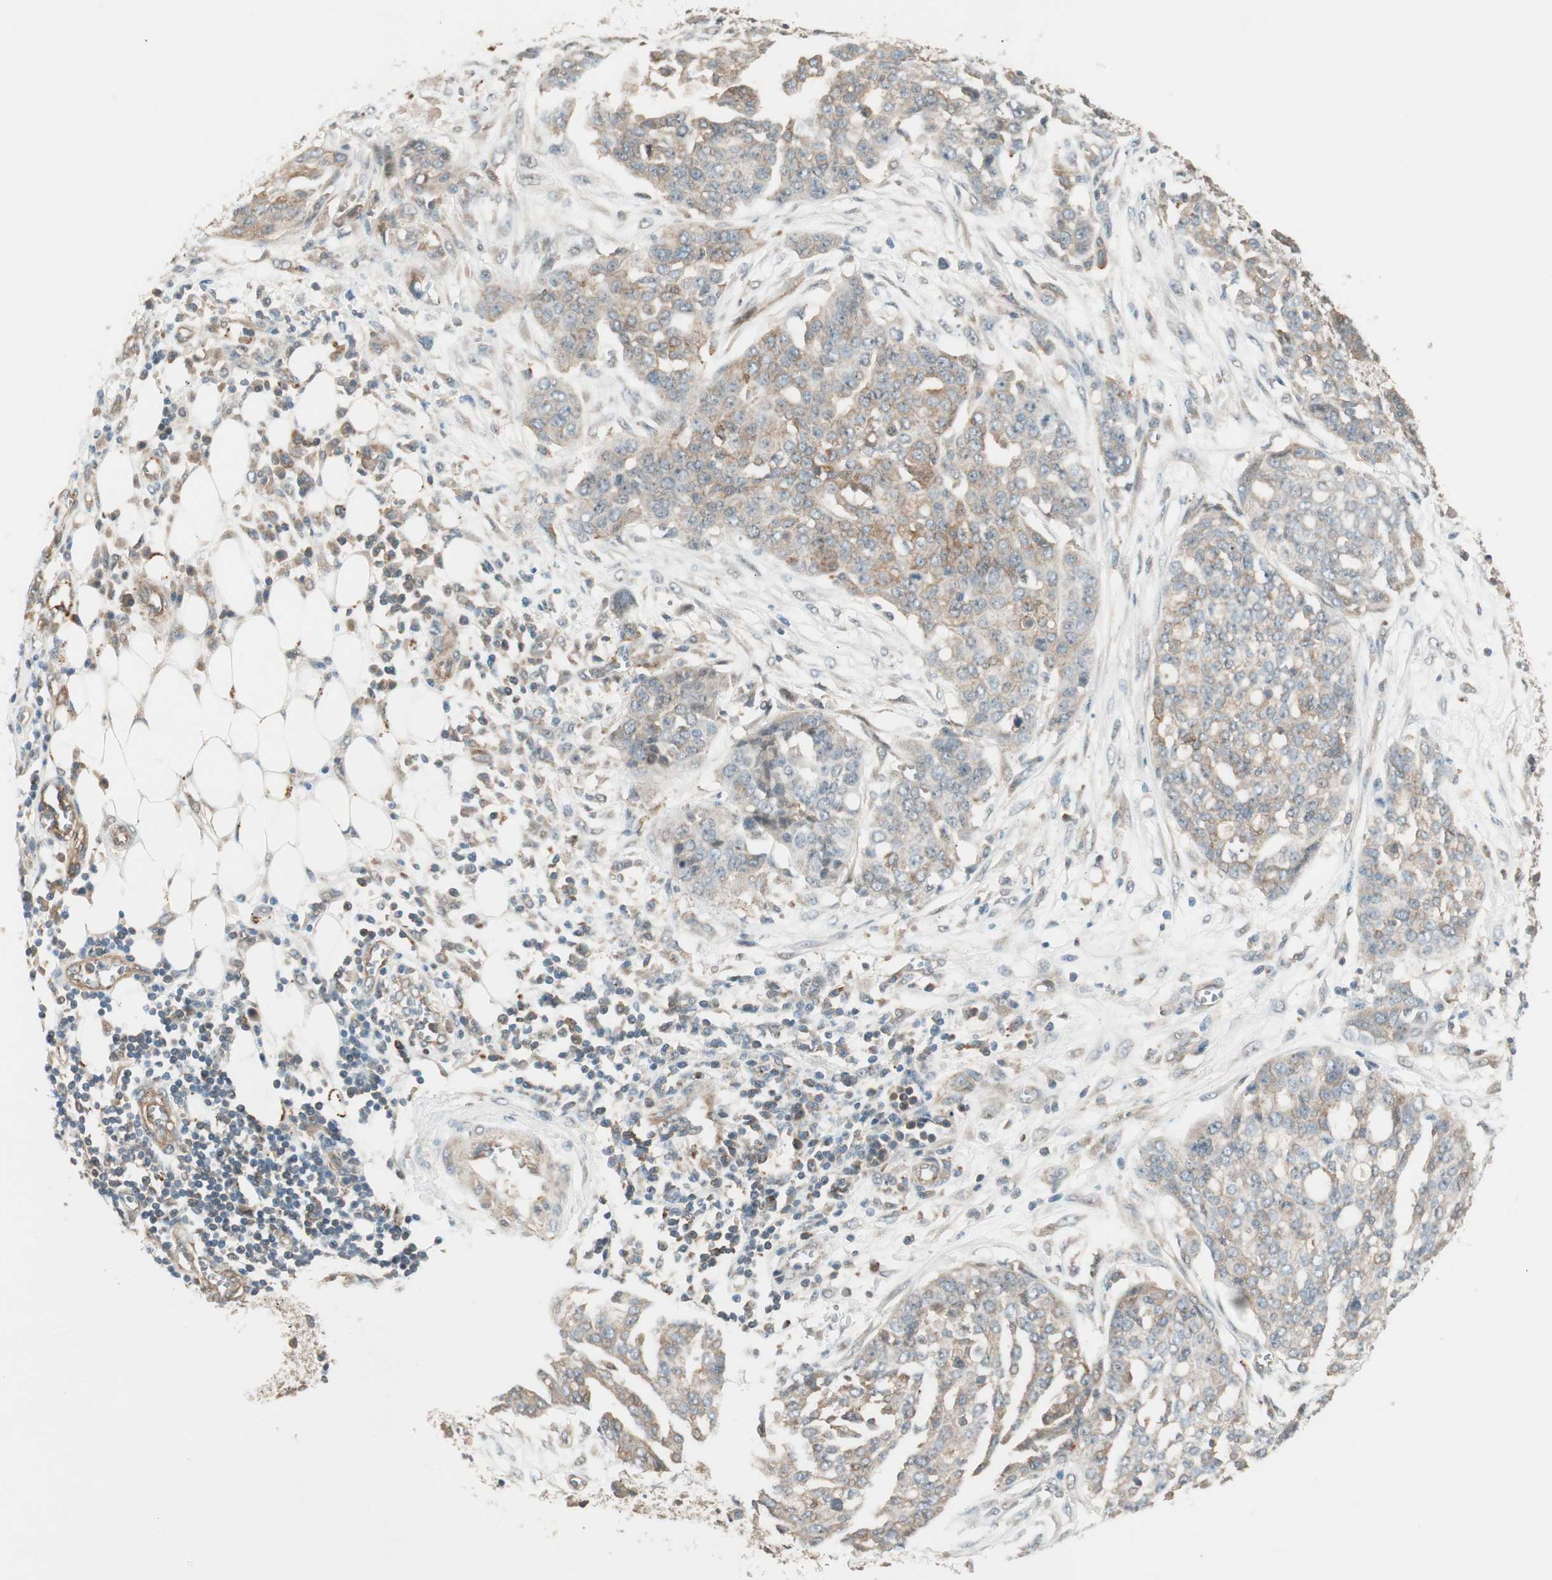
{"staining": {"intensity": "weak", "quantity": ">75%", "location": "cytoplasmic/membranous"}, "tissue": "ovarian cancer", "cell_type": "Tumor cells", "image_type": "cancer", "snomed": [{"axis": "morphology", "description": "Cystadenocarcinoma, serous, NOS"}, {"axis": "topography", "description": "Soft tissue"}, {"axis": "topography", "description": "Ovary"}], "caption": "This is a micrograph of immunohistochemistry staining of ovarian serous cystadenocarcinoma, which shows weak expression in the cytoplasmic/membranous of tumor cells.", "gene": "PSMD8", "patient": {"sex": "female", "age": 57}}